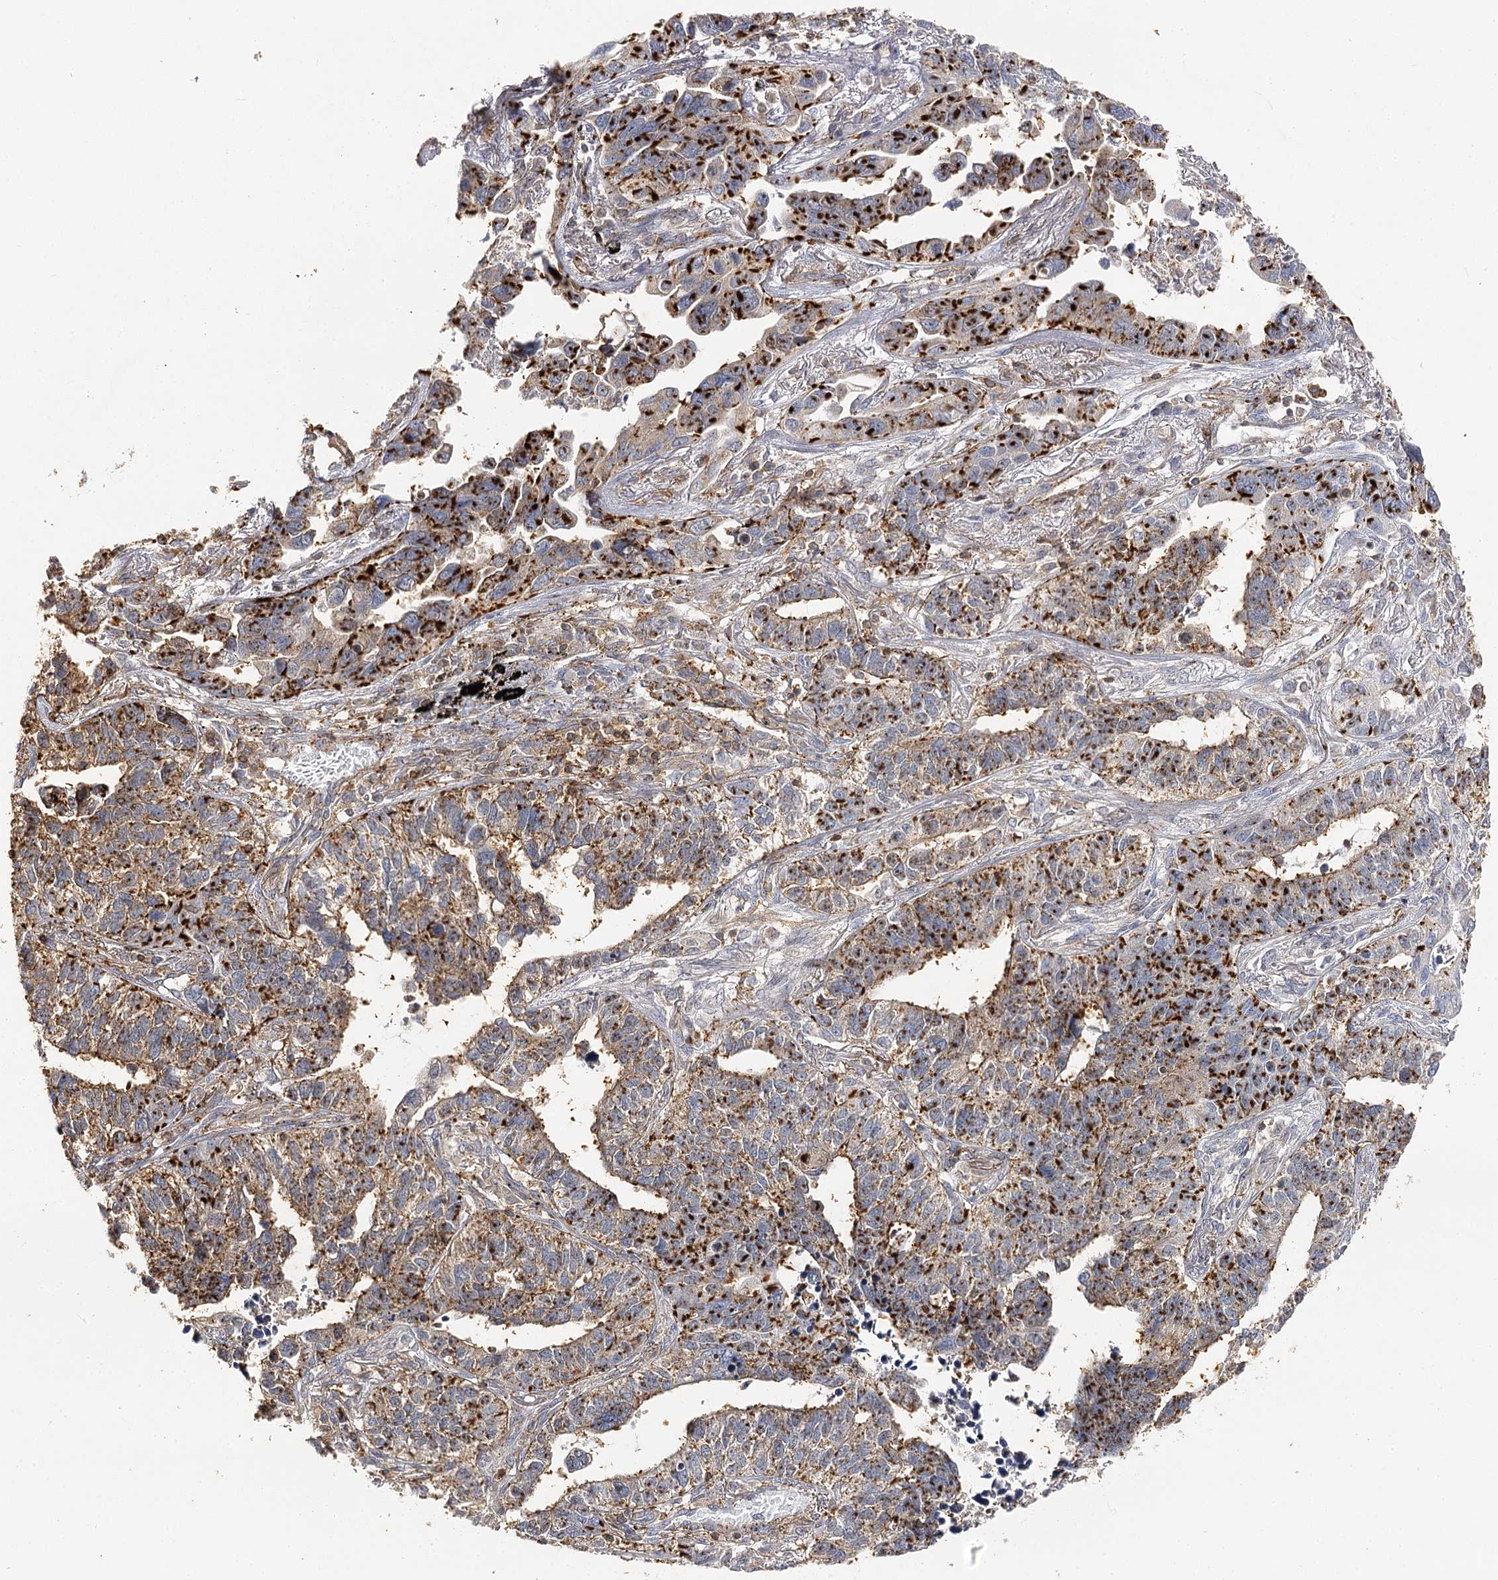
{"staining": {"intensity": "strong", "quantity": "25%-75%", "location": "cytoplasmic/membranous"}, "tissue": "lung cancer", "cell_type": "Tumor cells", "image_type": "cancer", "snomed": [{"axis": "morphology", "description": "Adenocarcinoma, NOS"}, {"axis": "topography", "description": "Lung"}], "caption": "Tumor cells show high levels of strong cytoplasmic/membranous staining in approximately 25%-75% of cells in human lung cancer (adenocarcinoma).", "gene": "SEC24B", "patient": {"sex": "male", "age": 67}}